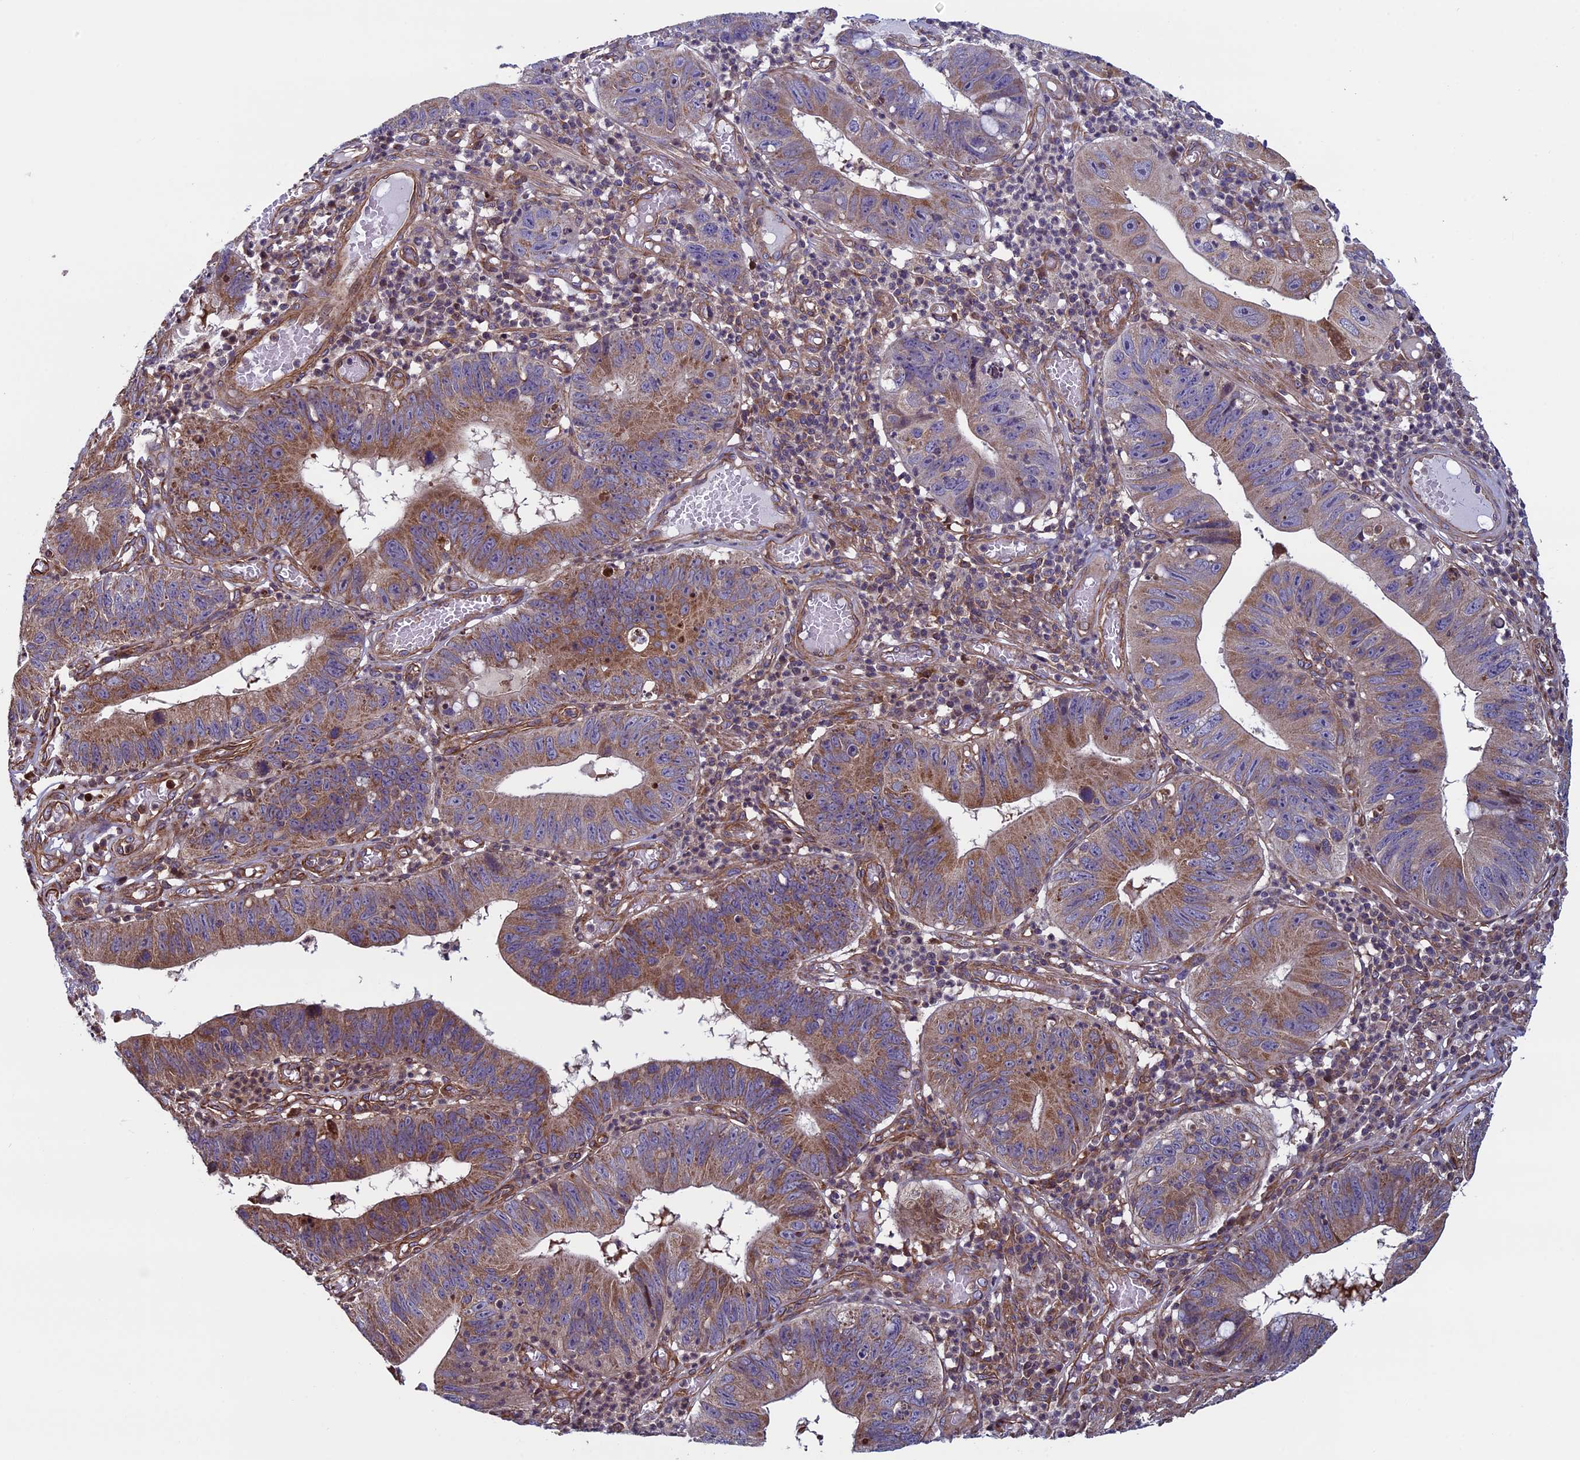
{"staining": {"intensity": "moderate", "quantity": ">75%", "location": "cytoplasmic/membranous"}, "tissue": "stomach cancer", "cell_type": "Tumor cells", "image_type": "cancer", "snomed": [{"axis": "morphology", "description": "Adenocarcinoma, NOS"}, {"axis": "topography", "description": "Stomach"}], "caption": "Stomach cancer (adenocarcinoma) stained with a brown dye demonstrates moderate cytoplasmic/membranous positive positivity in approximately >75% of tumor cells.", "gene": "CCDC8", "patient": {"sex": "male", "age": 59}}